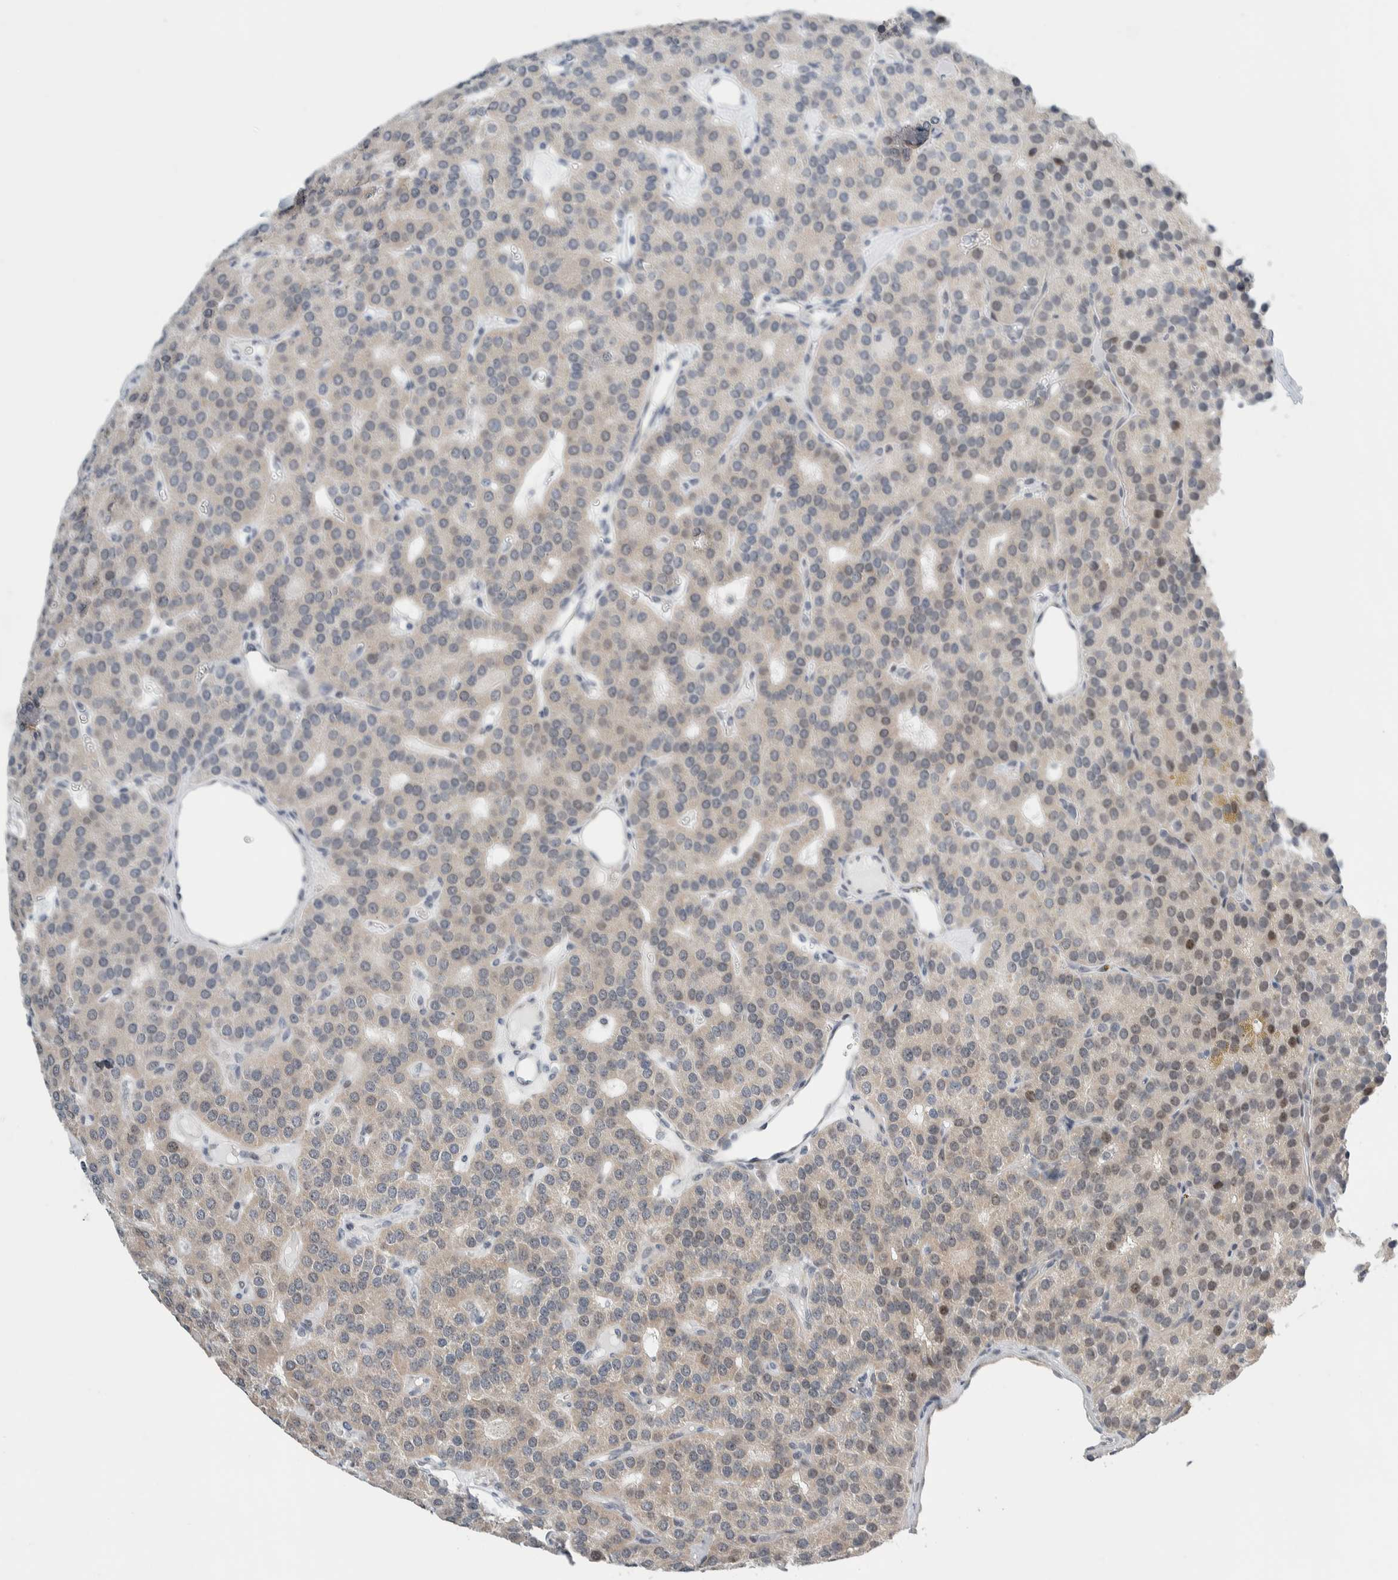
{"staining": {"intensity": "weak", "quantity": "<25%", "location": "cytoplasmic/membranous,nuclear"}, "tissue": "parathyroid gland", "cell_type": "Glandular cells", "image_type": "normal", "snomed": [{"axis": "morphology", "description": "Normal tissue, NOS"}, {"axis": "morphology", "description": "Adenoma, NOS"}, {"axis": "topography", "description": "Parathyroid gland"}], "caption": "Protein analysis of unremarkable parathyroid gland demonstrates no significant positivity in glandular cells.", "gene": "NEUROD1", "patient": {"sex": "female", "age": 86}}